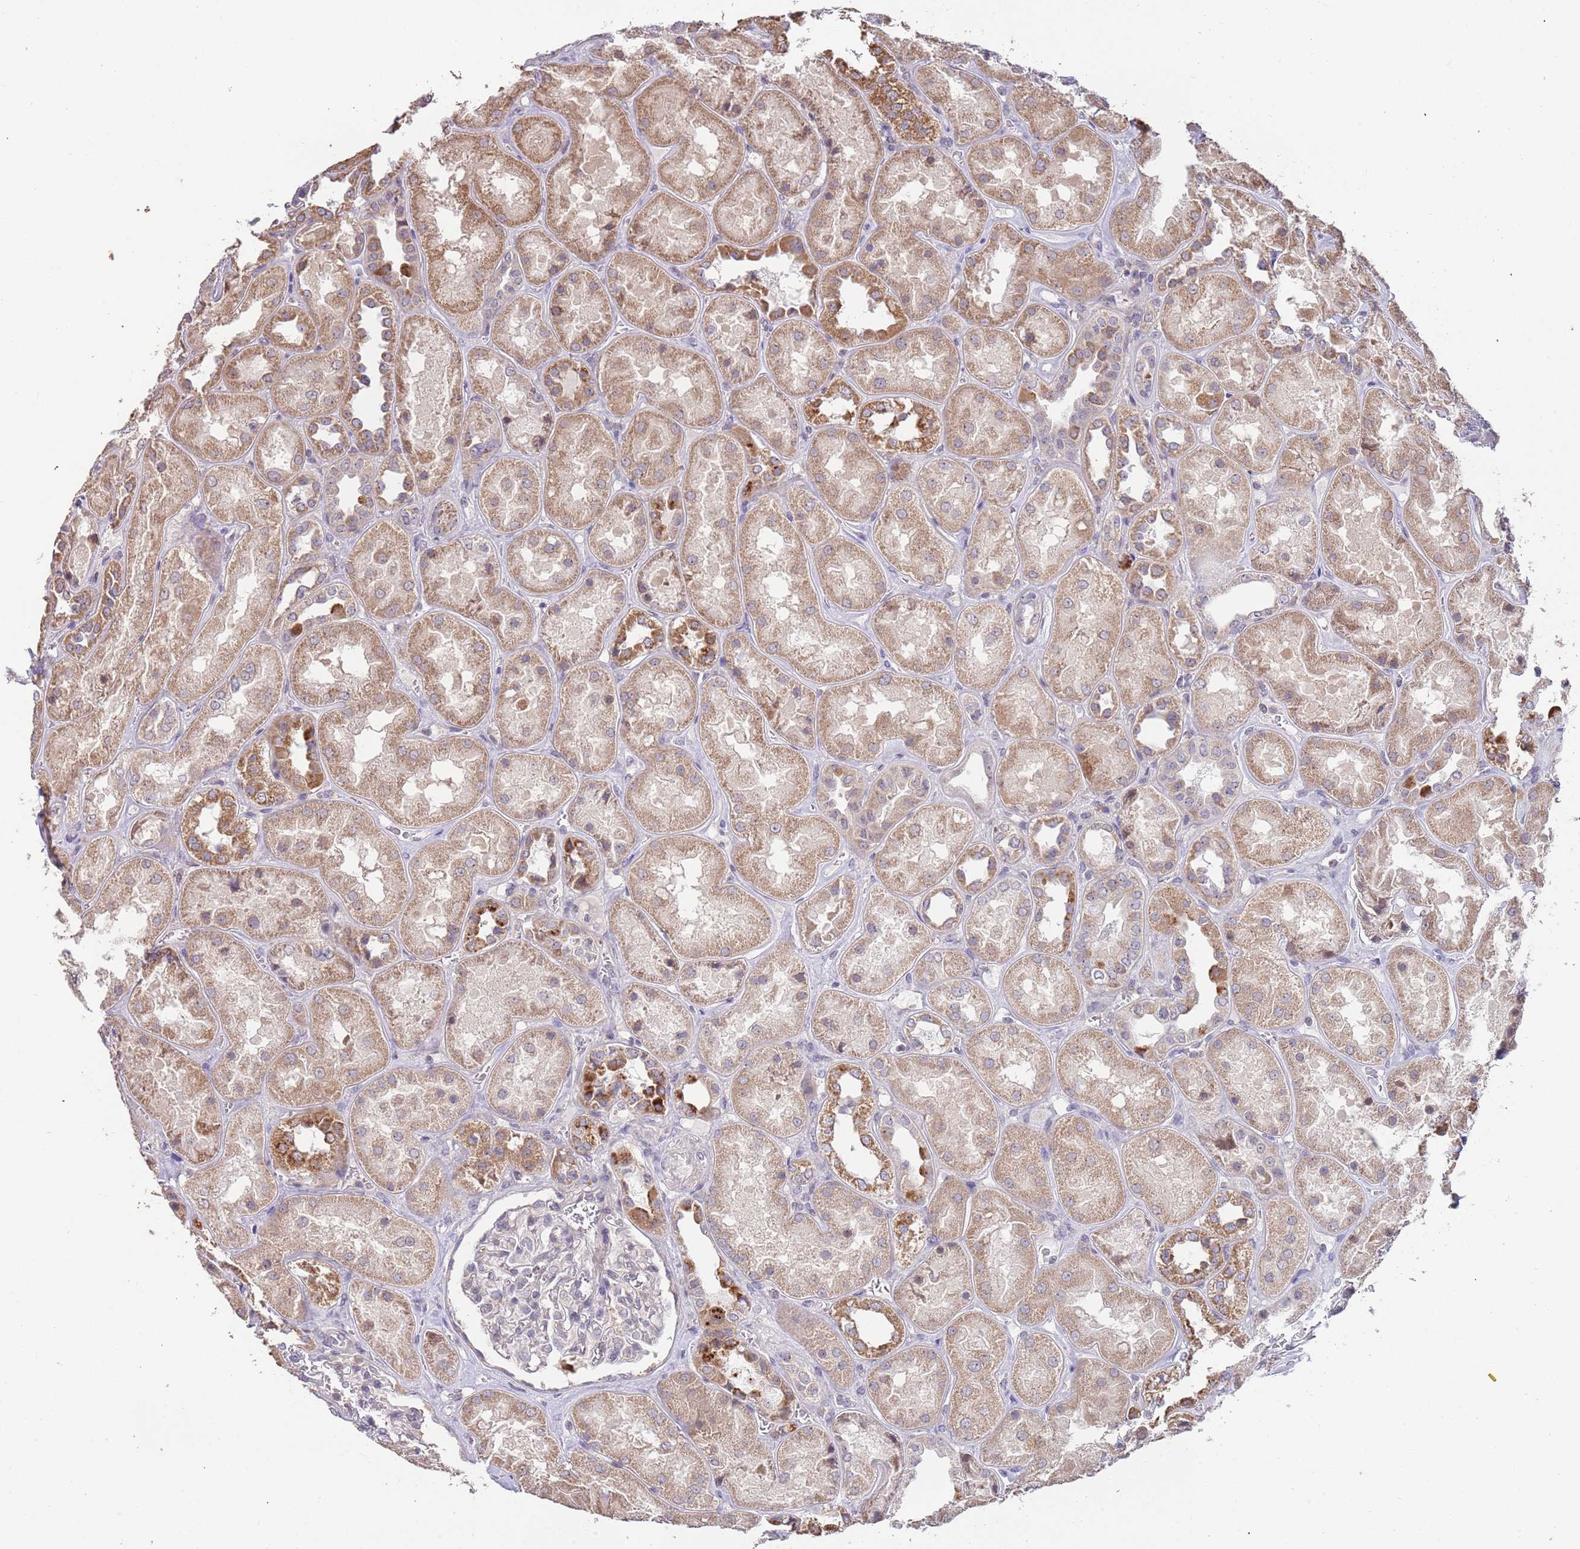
{"staining": {"intensity": "negative", "quantity": "none", "location": "none"}, "tissue": "kidney", "cell_type": "Cells in glomeruli", "image_type": "normal", "snomed": [{"axis": "morphology", "description": "Normal tissue, NOS"}, {"axis": "topography", "description": "Kidney"}], "caption": "Human kidney stained for a protein using immunohistochemistry displays no expression in cells in glomeruli.", "gene": "TMEM64", "patient": {"sex": "male", "age": 70}}